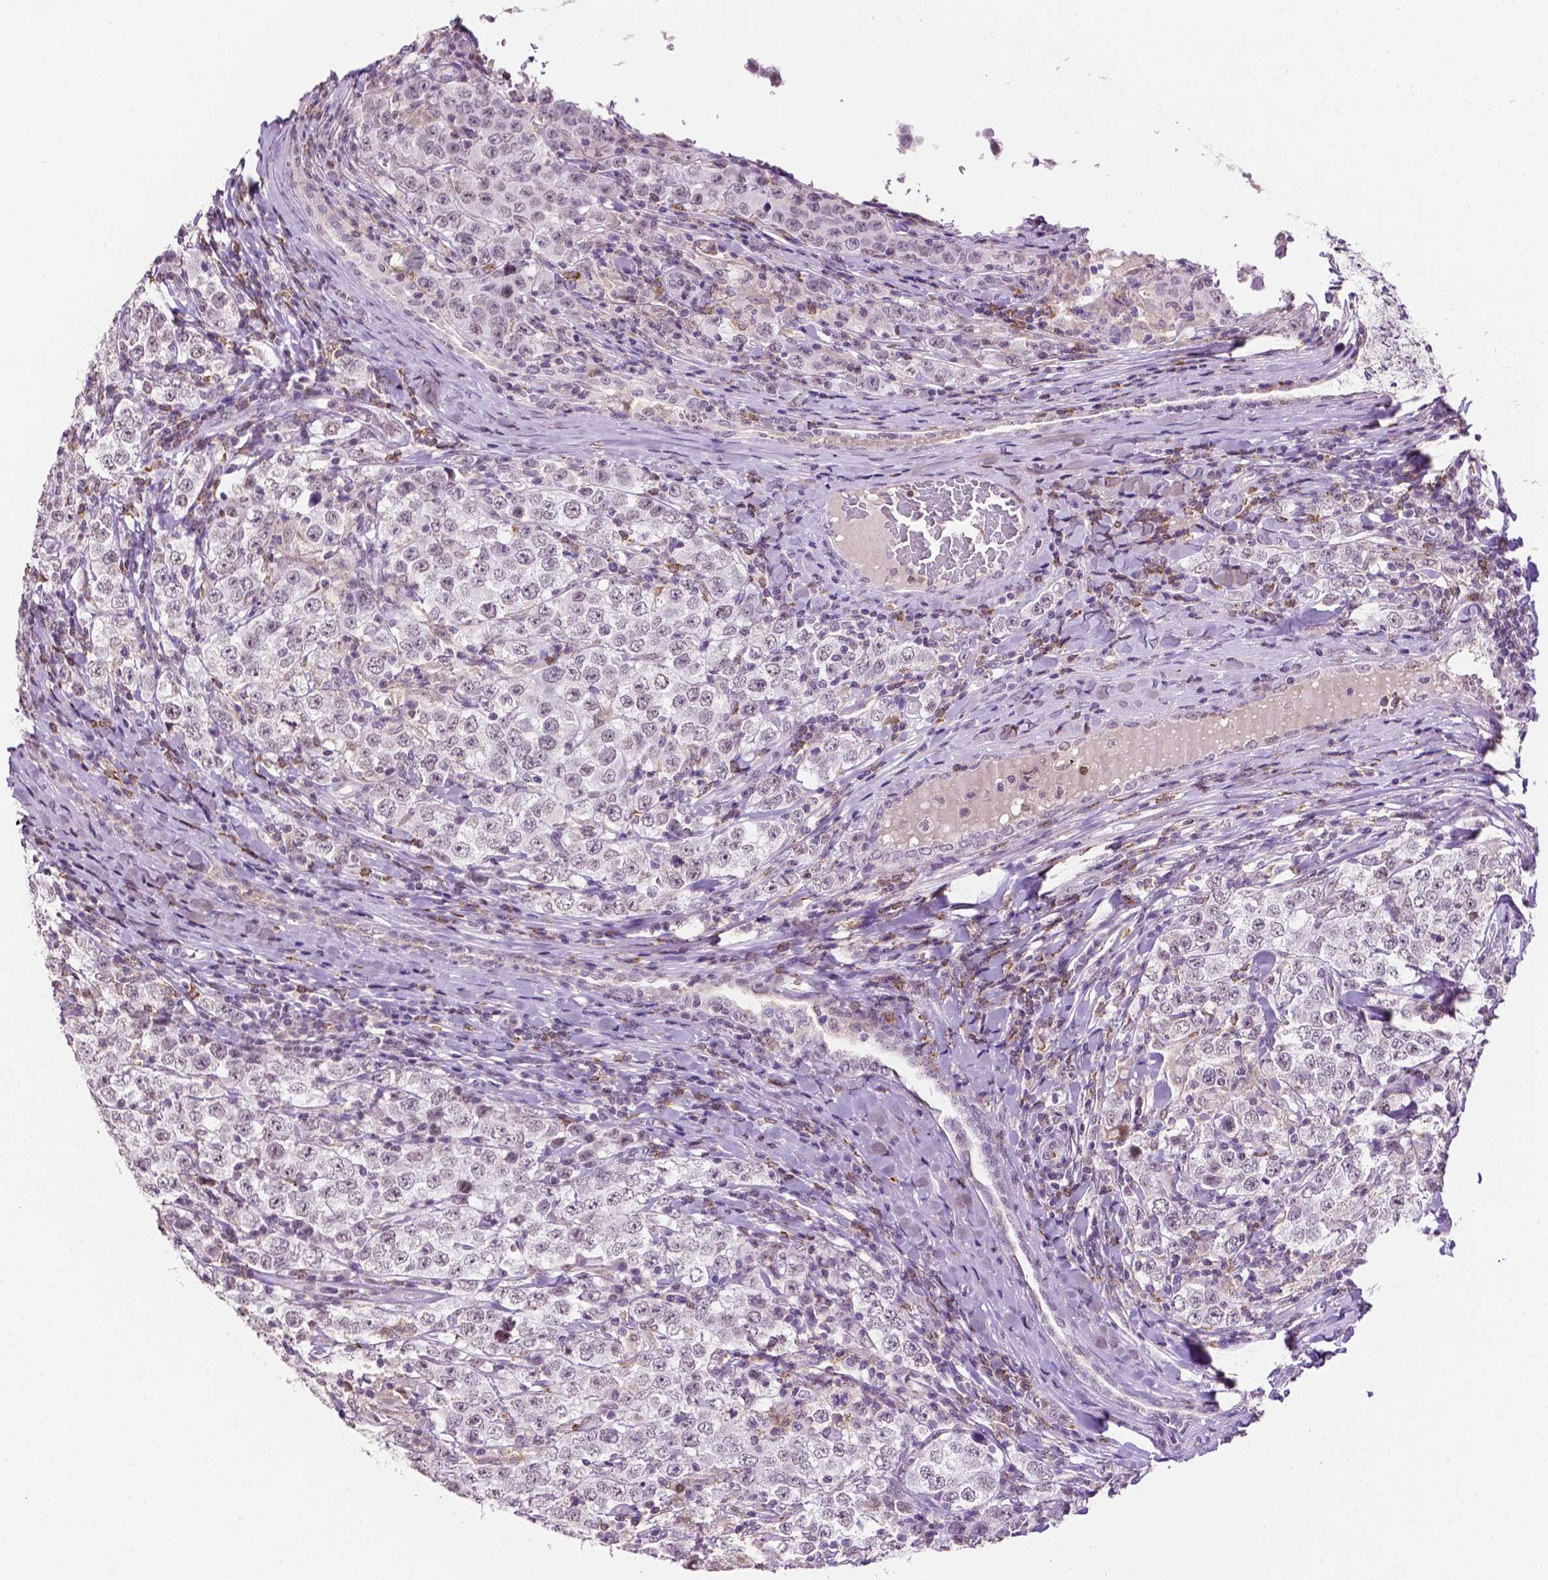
{"staining": {"intensity": "negative", "quantity": "none", "location": "none"}, "tissue": "testis cancer", "cell_type": "Tumor cells", "image_type": "cancer", "snomed": [{"axis": "morphology", "description": "Seminoma, NOS"}, {"axis": "morphology", "description": "Carcinoma, Embryonal, NOS"}, {"axis": "topography", "description": "Testis"}], "caption": "Embryonal carcinoma (testis) was stained to show a protein in brown. There is no significant positivity in tumor cells.", "gene": "PTPN6", "patient": {"sex": "male", "age": 41}}